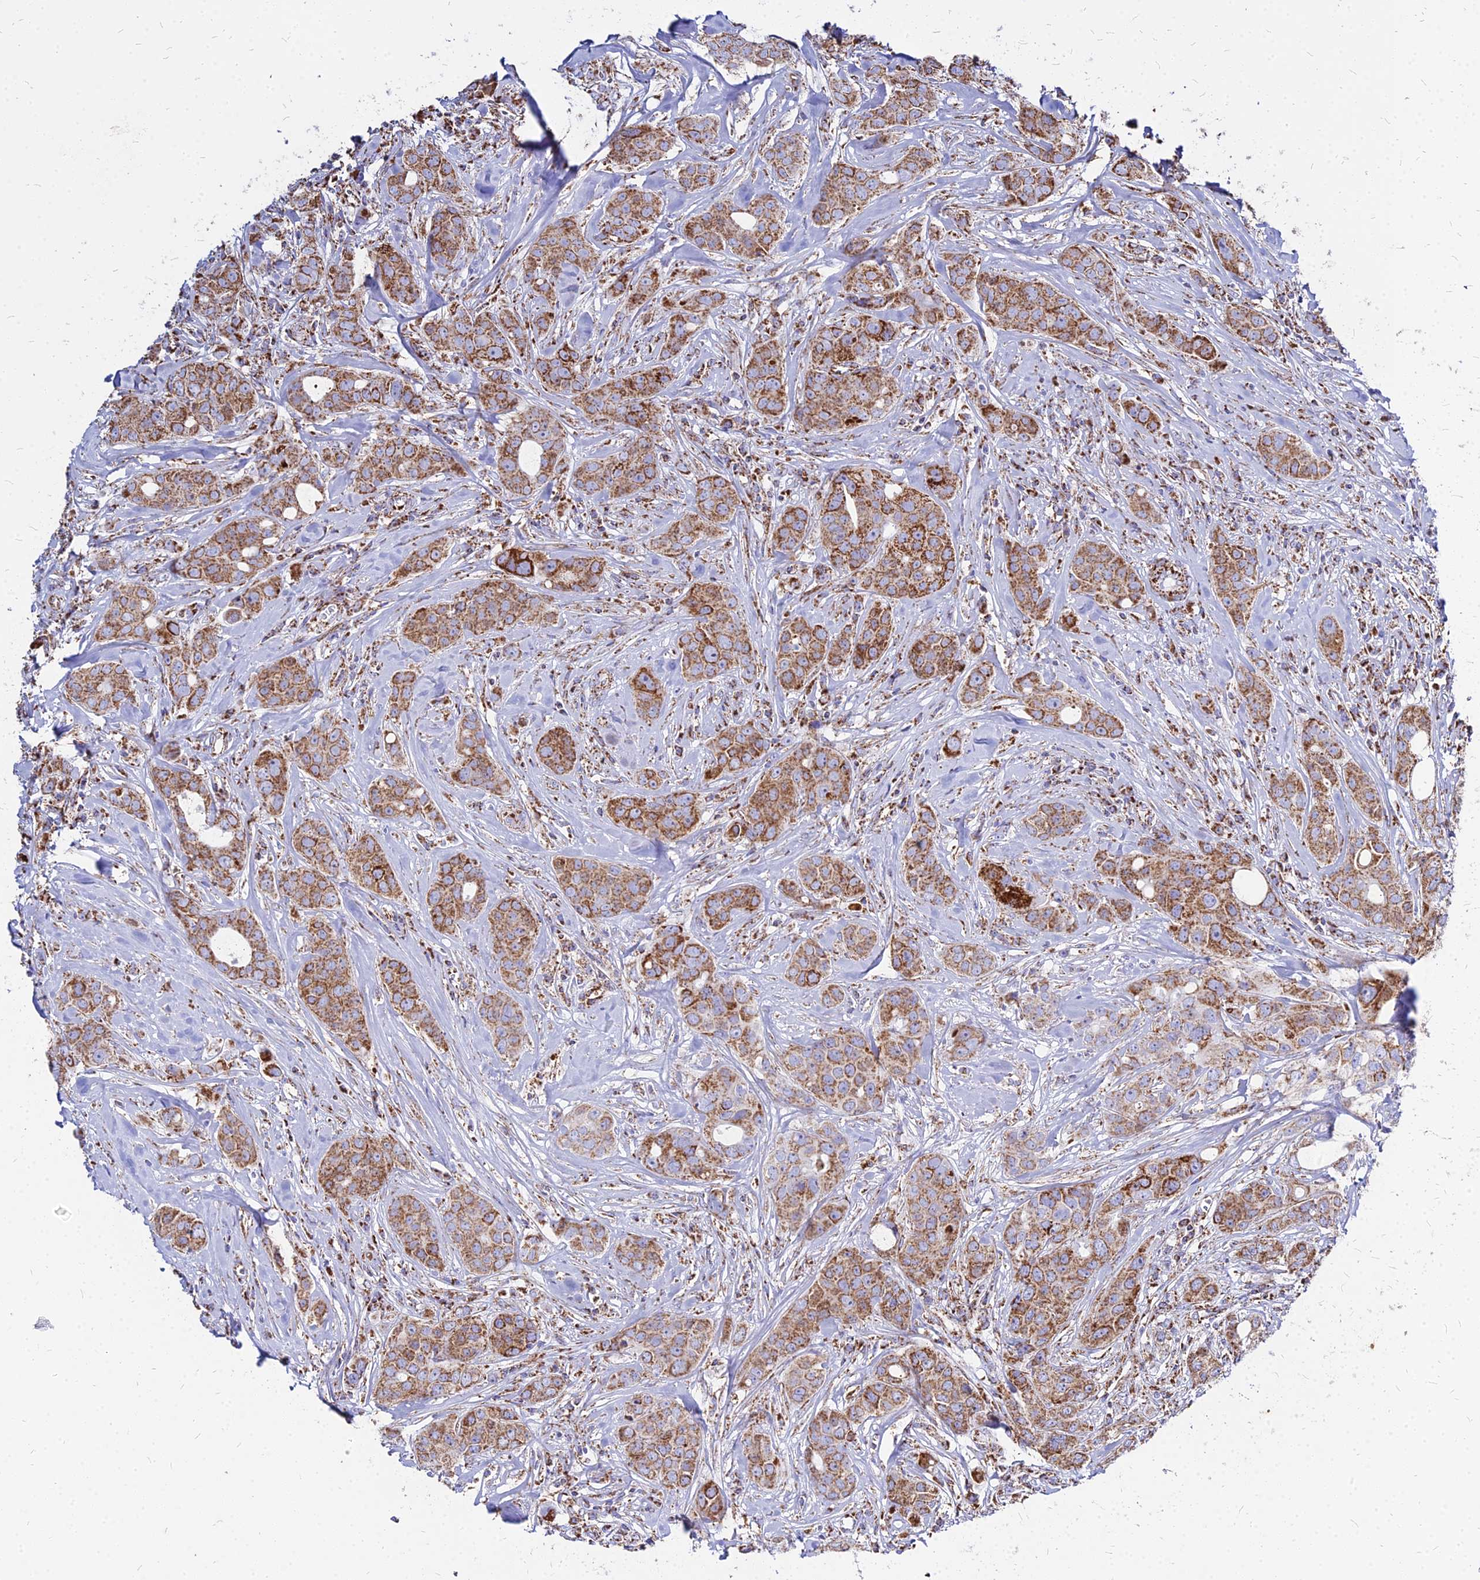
{"staining": {"intensity": "moderate", "quantity": ">75%", "location": "cytoplasmic/membranous"}, "tissue": "breast cancer", "cell_type": "Tumor cells", "image_type": "cancer", "snomed": [{"axis": "morphology", "description": "Duct carcinoma"}, {"axis": "topography", "description": "Breast"}], "caption": "High-power microscopy captured an immunohistochemistry image of invasive ductal carcinoma (breast), revealing moderate cytoplasmic/membranous staining in approximately >75% of tumor cells.", "gene": "DLD", "patient": {"sex": "female", "age": 43}}